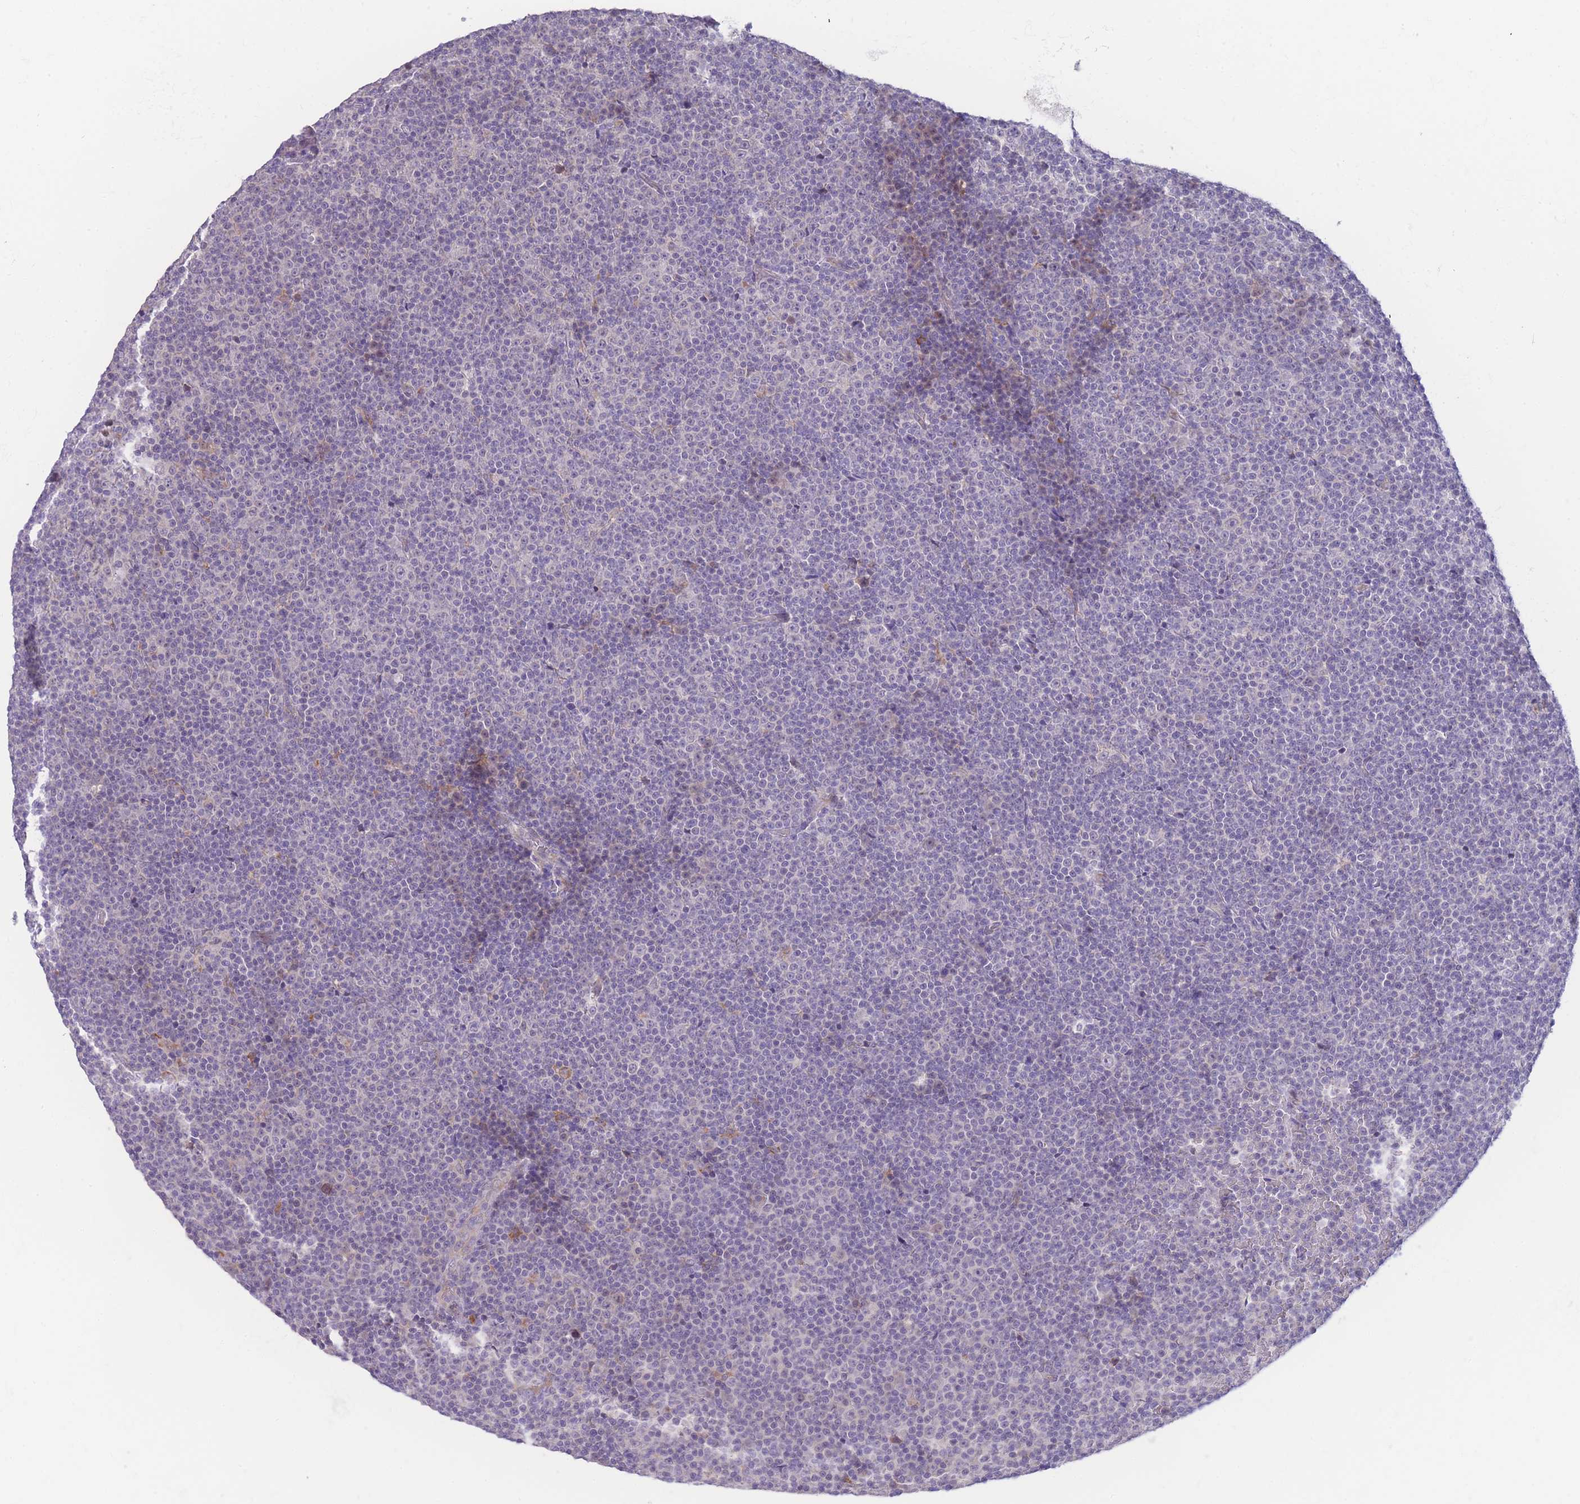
{"staining": {"intensity": "negative", "quantity": "none", "location": "none"}, "tissue": "lymphoma", "cell_type": "Tumor cells", "image_type": "cancer", "snomed": [{"axis": "morphology", "description": "Malignant lymphoma, non-Hodgkin's type, Low grade"}, {"axis": "topography", "description": "Lymph node"}], "caption": "Immunohistochemistry (IHC) micrograph of neoplastic tissue: low-grade malignant lymphoma, non-Hodgkin's type stained with DAB (3,3'-diaminobenzidine) demonstrates no significant protein positivity in tumor cells.", "gene": "ZNF510", "patient": {"sex": "female", "age": 67}}